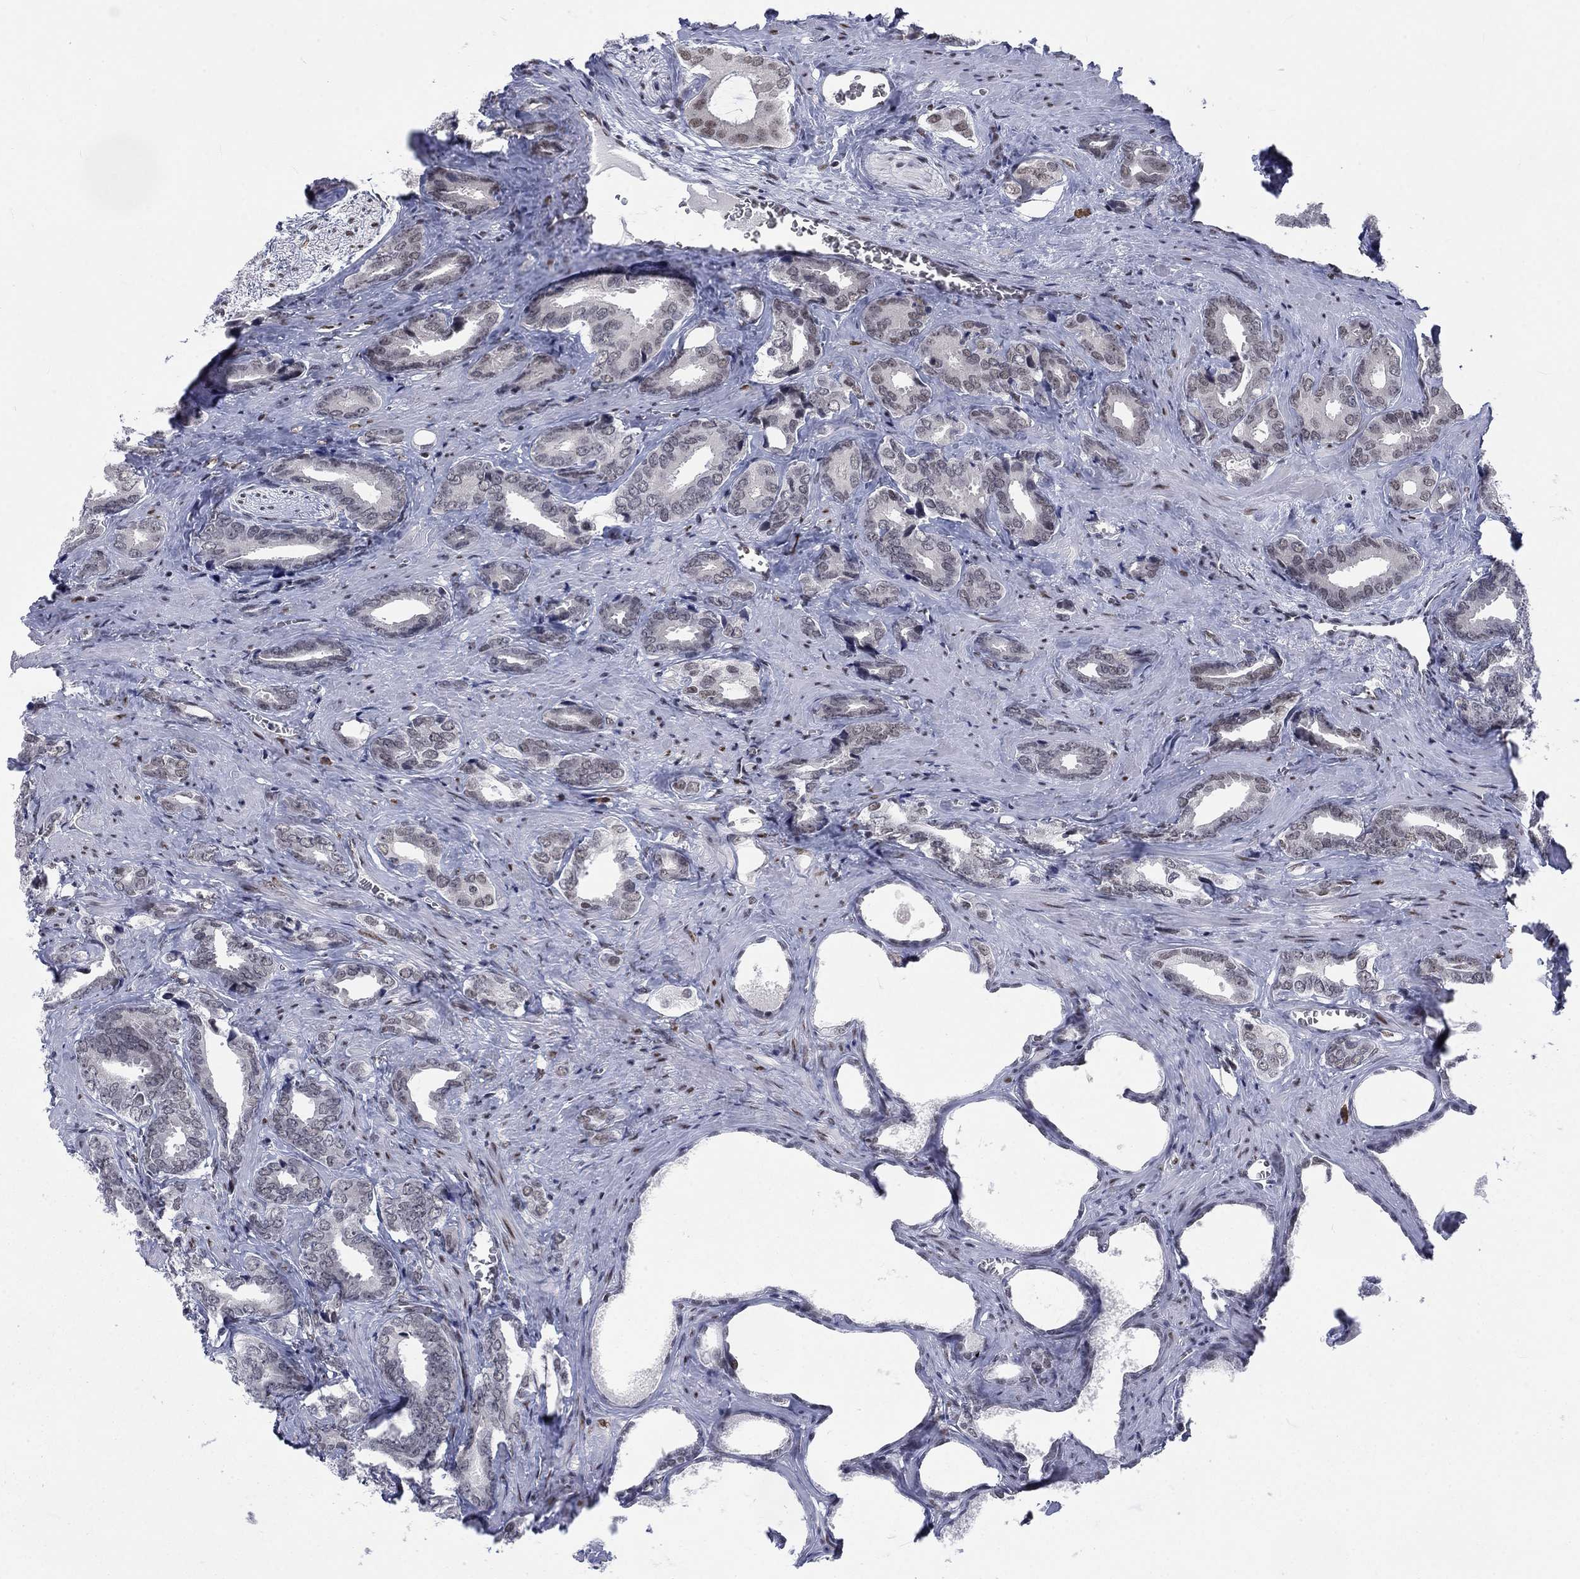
{"staining": {"intensity": "negative", "quantity": "none", "location": "none"}, "tissue": "prostate cancer", "cell_type": "Tumor cells", "image_type": "cancer", "snomed": [{"axis": "morphology", "description": "Adenocarcinoma, NOS"}, {"axis": "topography", "description": "Prostate"}], "caption": "Immunohistochemistry (IHC) histopathology image of neoplastic tissue: adenocarcinoma (prostate) stained with DAB exhibits no significant protein positivity in tumor cells.", "gene": "FYTTD1", "patient": {"sex": "male", "age": 66}}